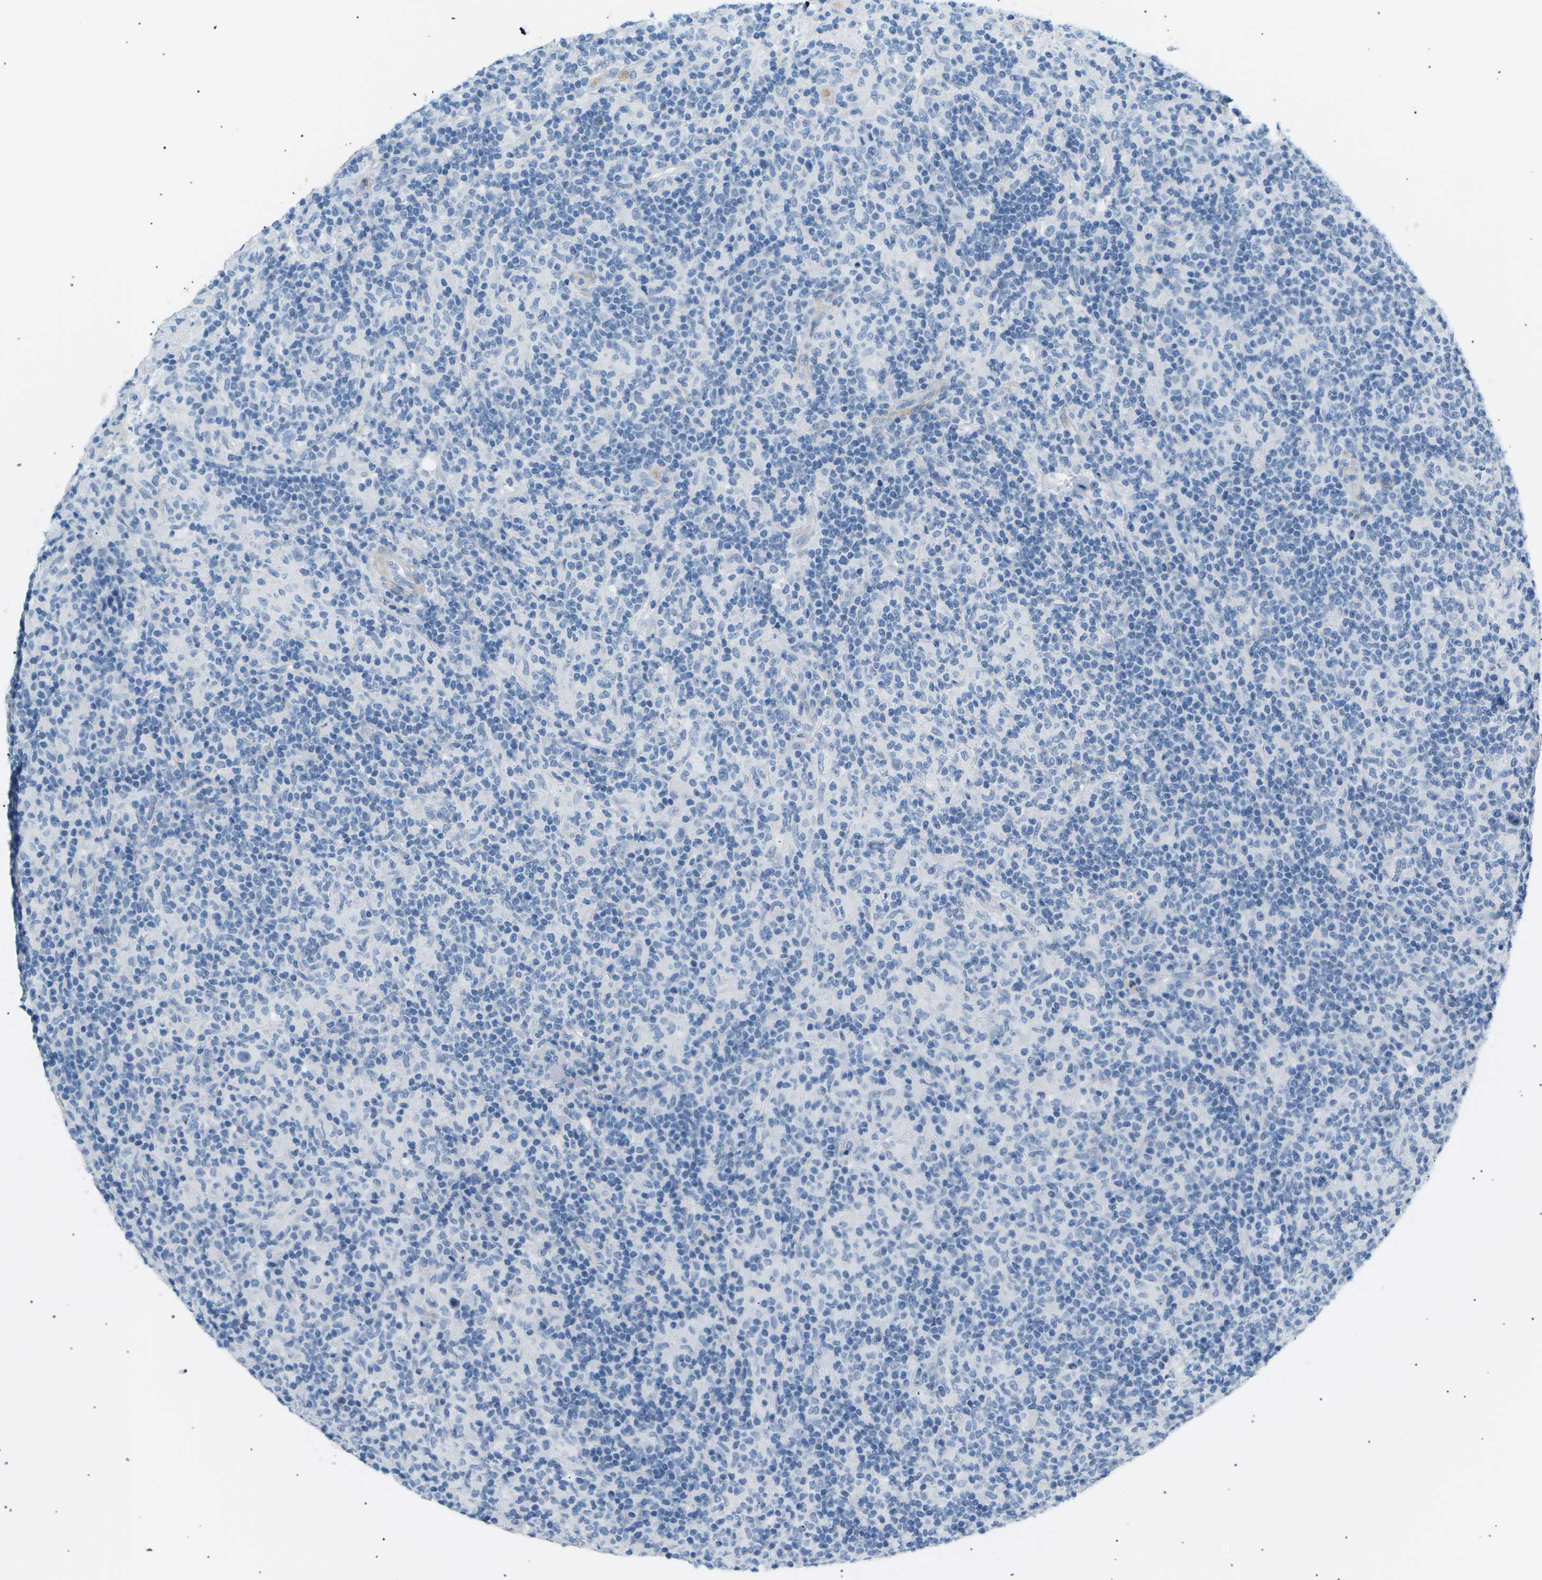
{"staining": {"intensity": "negative", "quantity": "none", "location": "none"}, "tissue": "lymphoma", "cell_type": "Tumor cells", "image_type": "cancer", "snomed": [{"axis": "morphology", "description": "Hodgkin's disease, NOS"}, {"axis": "topography", "description": "Lymph node"}], "caption": "This histopathology image is of lymphoma stained with IHC to label a protein in brown with the nuclei are counter-stained blue. There is no positivity in tumor cells.", "gene": "SEPTIN5", "patient": {"sex": "male", "age": 70}}